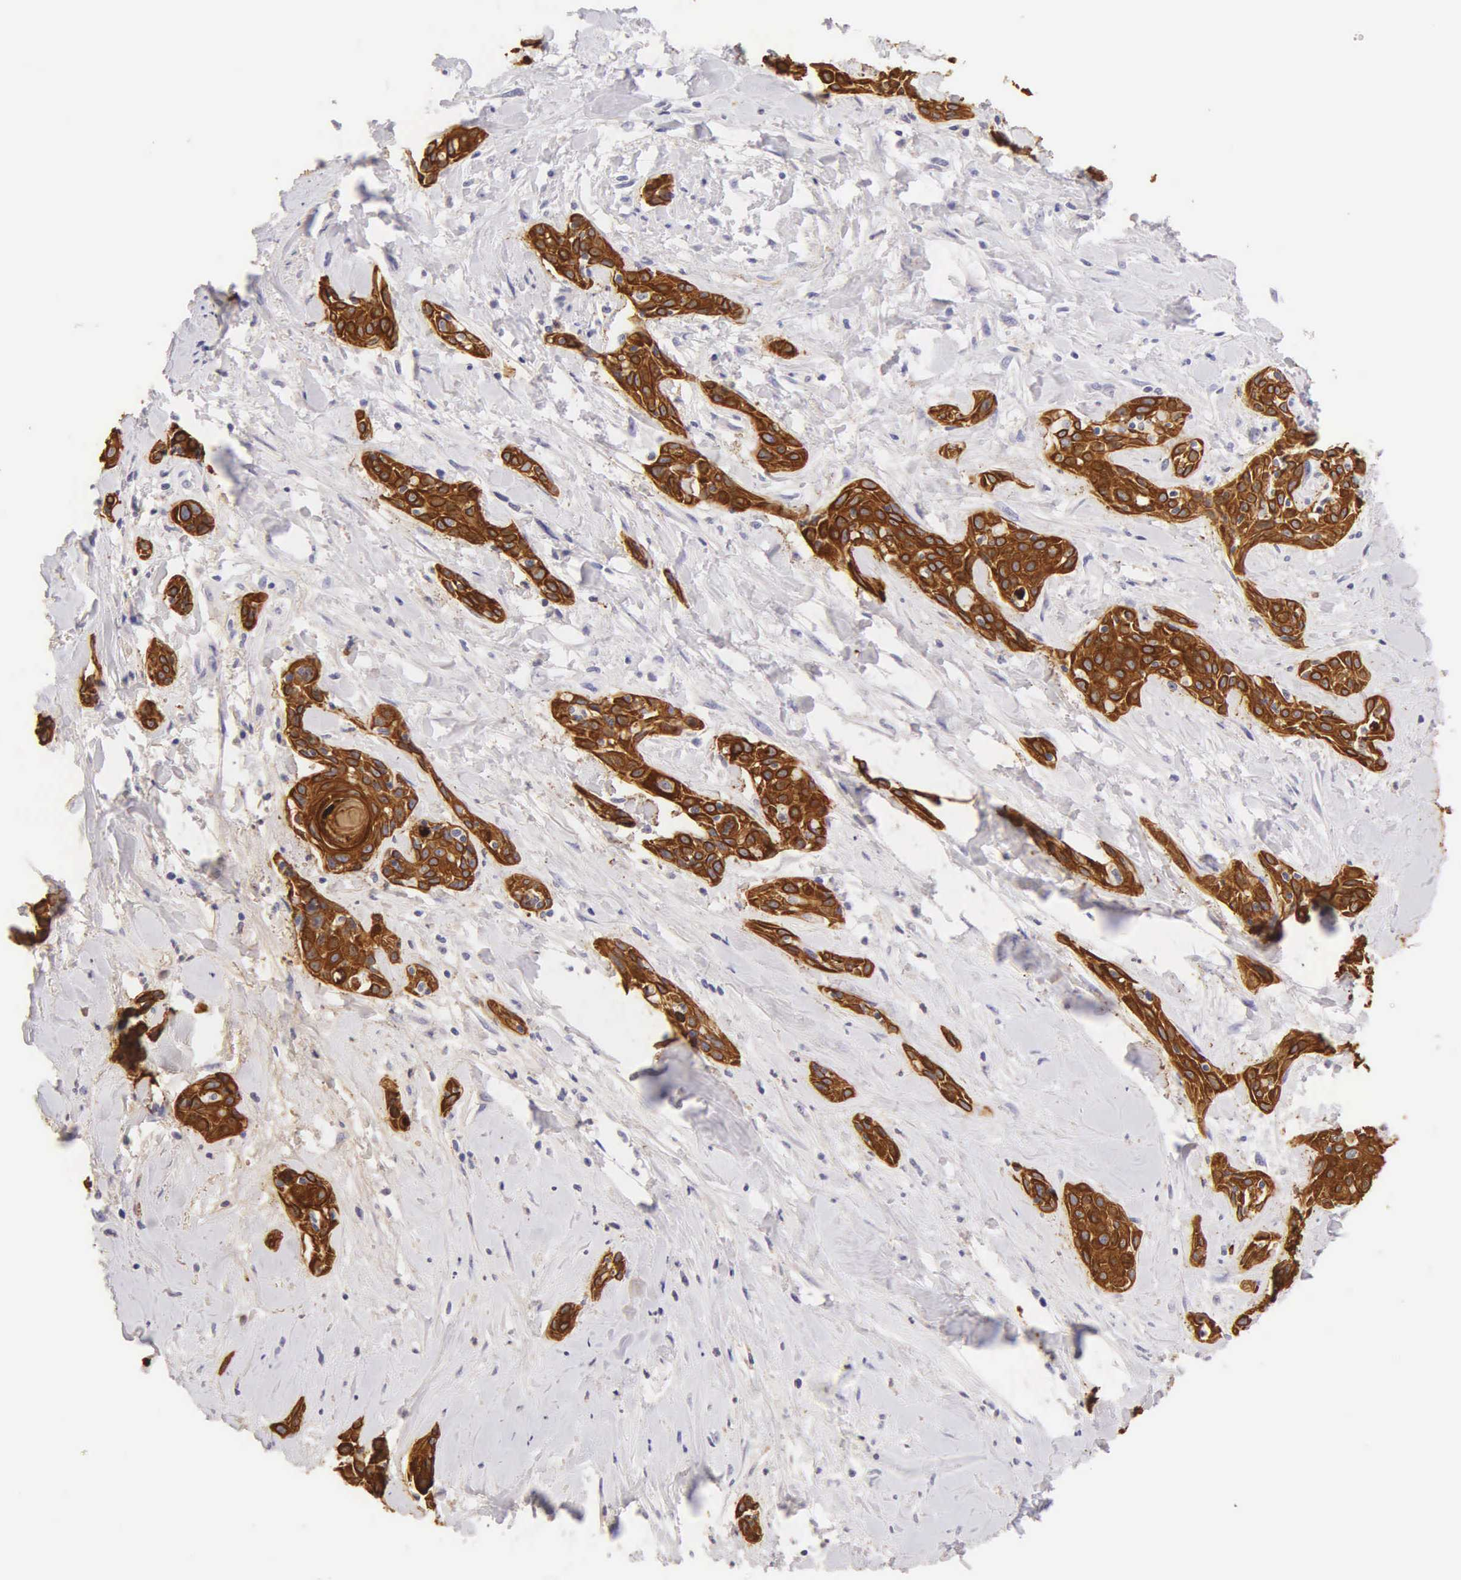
{"staining": {"intensity": "strong", "quantity": ">75%", "location": "cytoplasmic/membranous"}, "tissue": "skin cancer", "cell_type": "Tumor cells", "image_type": "cancer", "snomed": [{"axis": "morphology", "description": "Squamous cell carcinoma, NOS"}, {"axis": "topography", "description": "Skin"}, {"axis": "topography", "description": "Anal"}], "caption": "IHC histopathology image of human skin cancer (squamous cell carcinoma) stained for a protein (brown), which demonstrates high levels of strong cytoplasmic/membranous staining in about >75% of tumor cells.", "gene": "KRT17", "patient": {"sex": "male", "age": 64}}